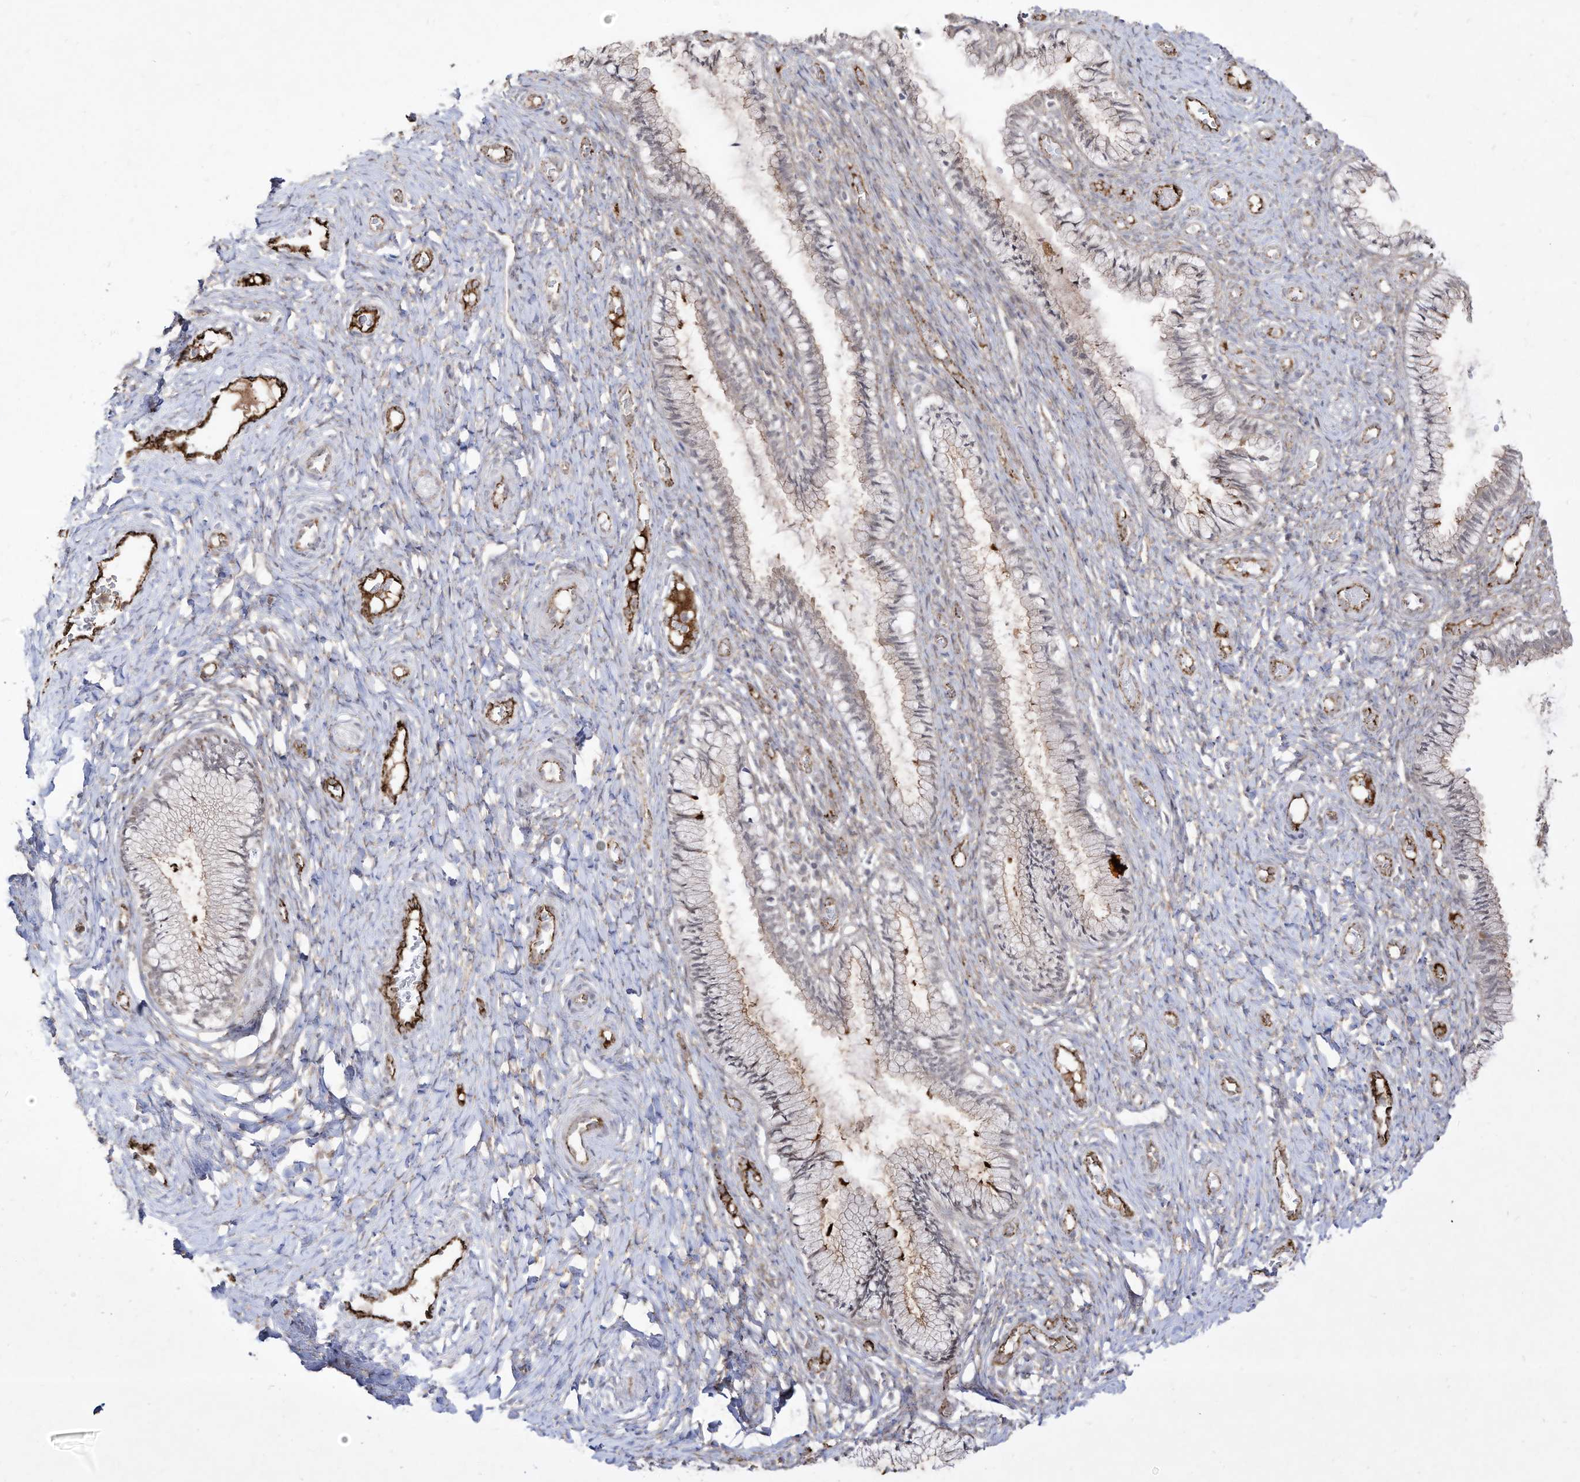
{"staining": {"intensity": "moderate", "quantity": "25%-75%", "location": "cytoplasmic/membranous"}, "tissue": "cervix", "cell_type": "Glandular cells", "image_type": "normal", "snomed": [{"axis": "morphology", "description": "Normal tissue, NOS"}, {"axis": "topography", "description": "Cervix"}], "caption": "An image of human cervix stained for a protein exhibits moderate cytoplasmic/membranous brown staining in glandular cells. (brown staining indicates protein expression, while blue staining denotes nuclei).", "gene": "ZGRF1", "patient": {"sex": "female", "age": 27}}